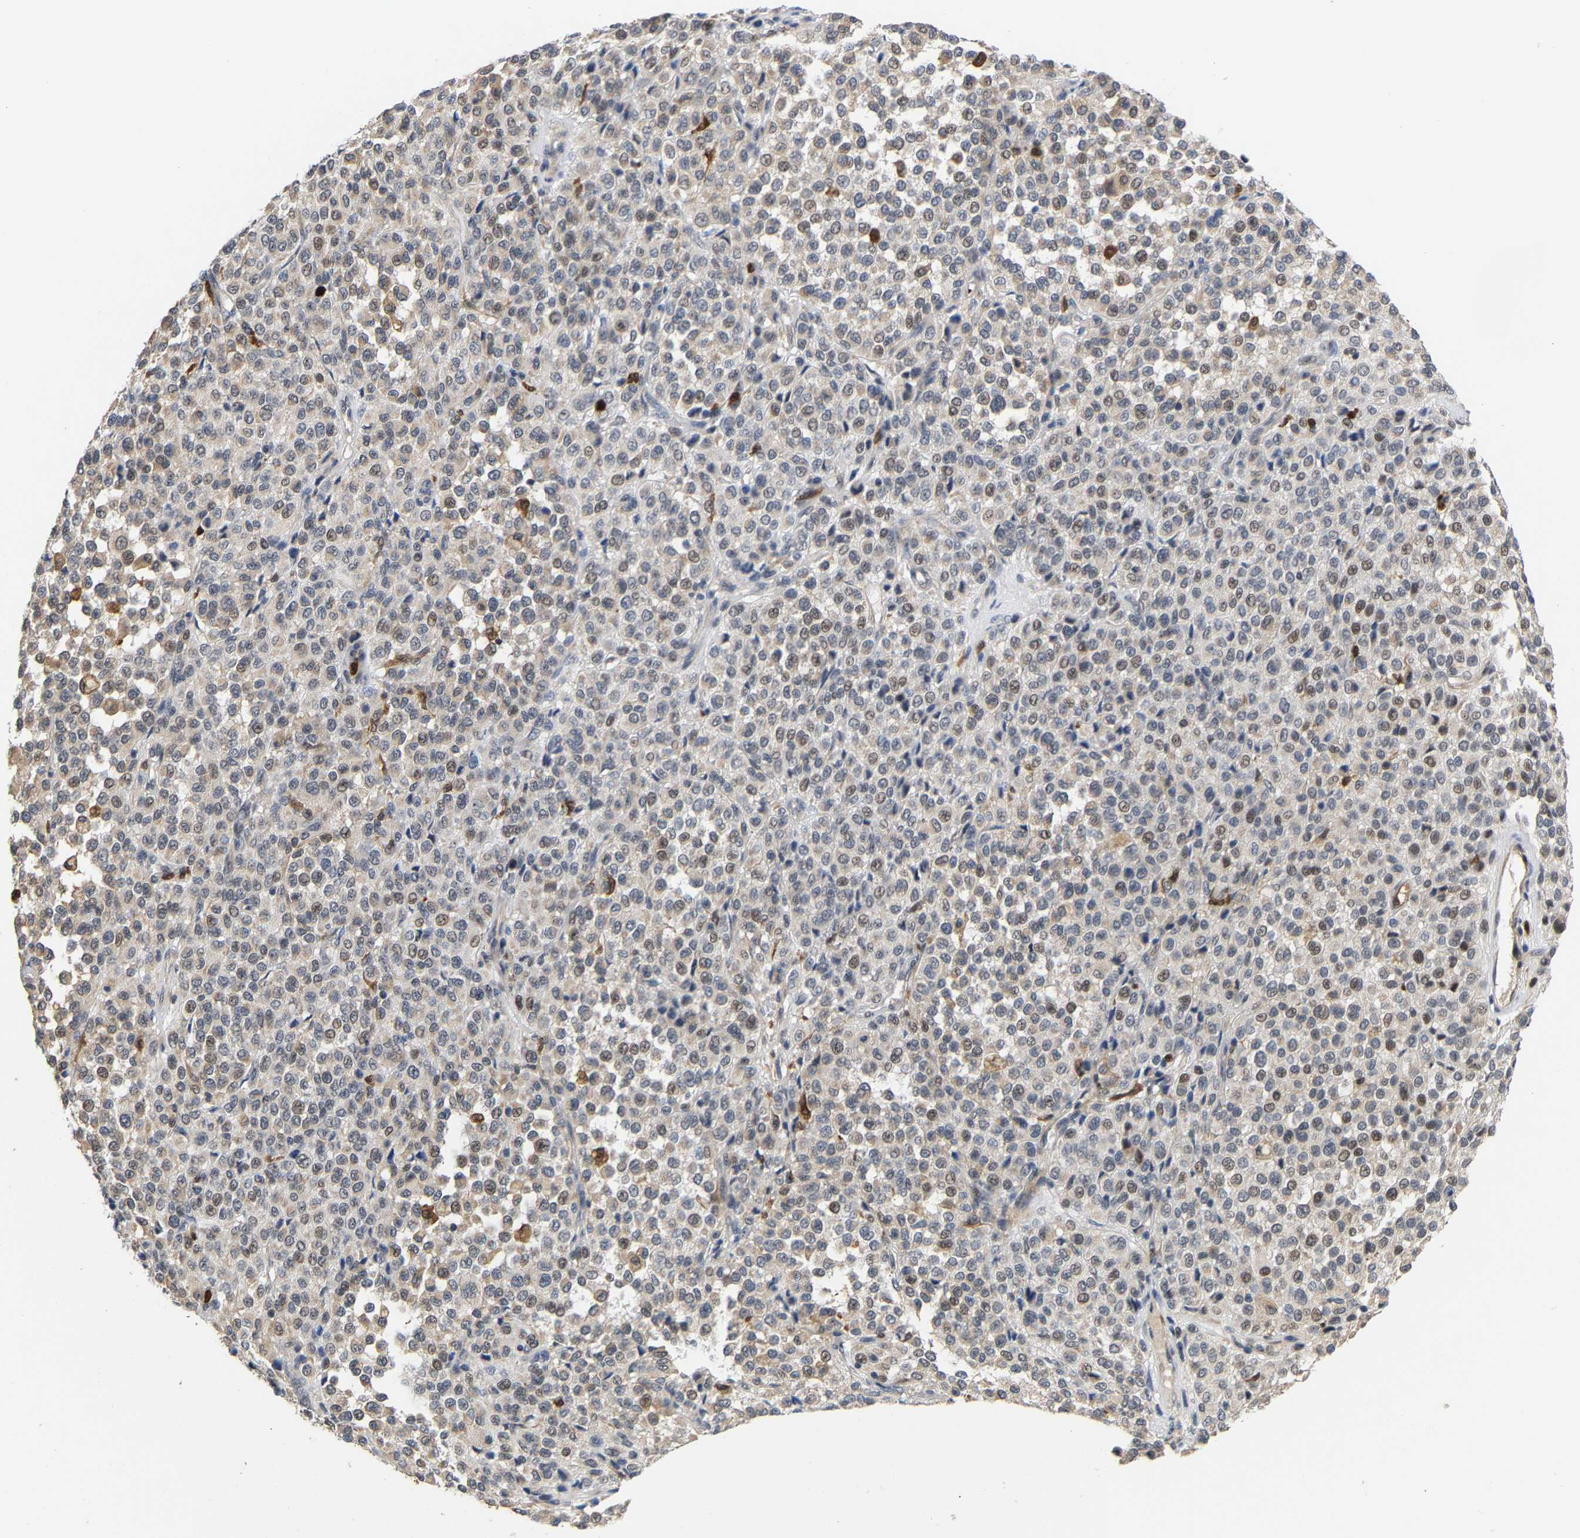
{"staining": {"intensity": "weak", "quantity": "25%-75%", "location": "nuclear"}, "tissue": "melanoma", "cell_type": "Tumor cells", "image_type": "cancer", "snomed": [{"axis": "morphology", "description": "Malignant melanoma, Metastatic site"}, {"axis": "topography", "description": "Pancreas"}], "caption": "IHC of human melanoma exhibits low levels of weak nuclear expression in approximately 25%-75% of tumor cells. (DAB (3,3'-diaminobenzidine) IHC, brown staining for protein, blue staining for nuclei).", "gene": "TDRD7", "patient": {"sex": "female", "age": 30}}